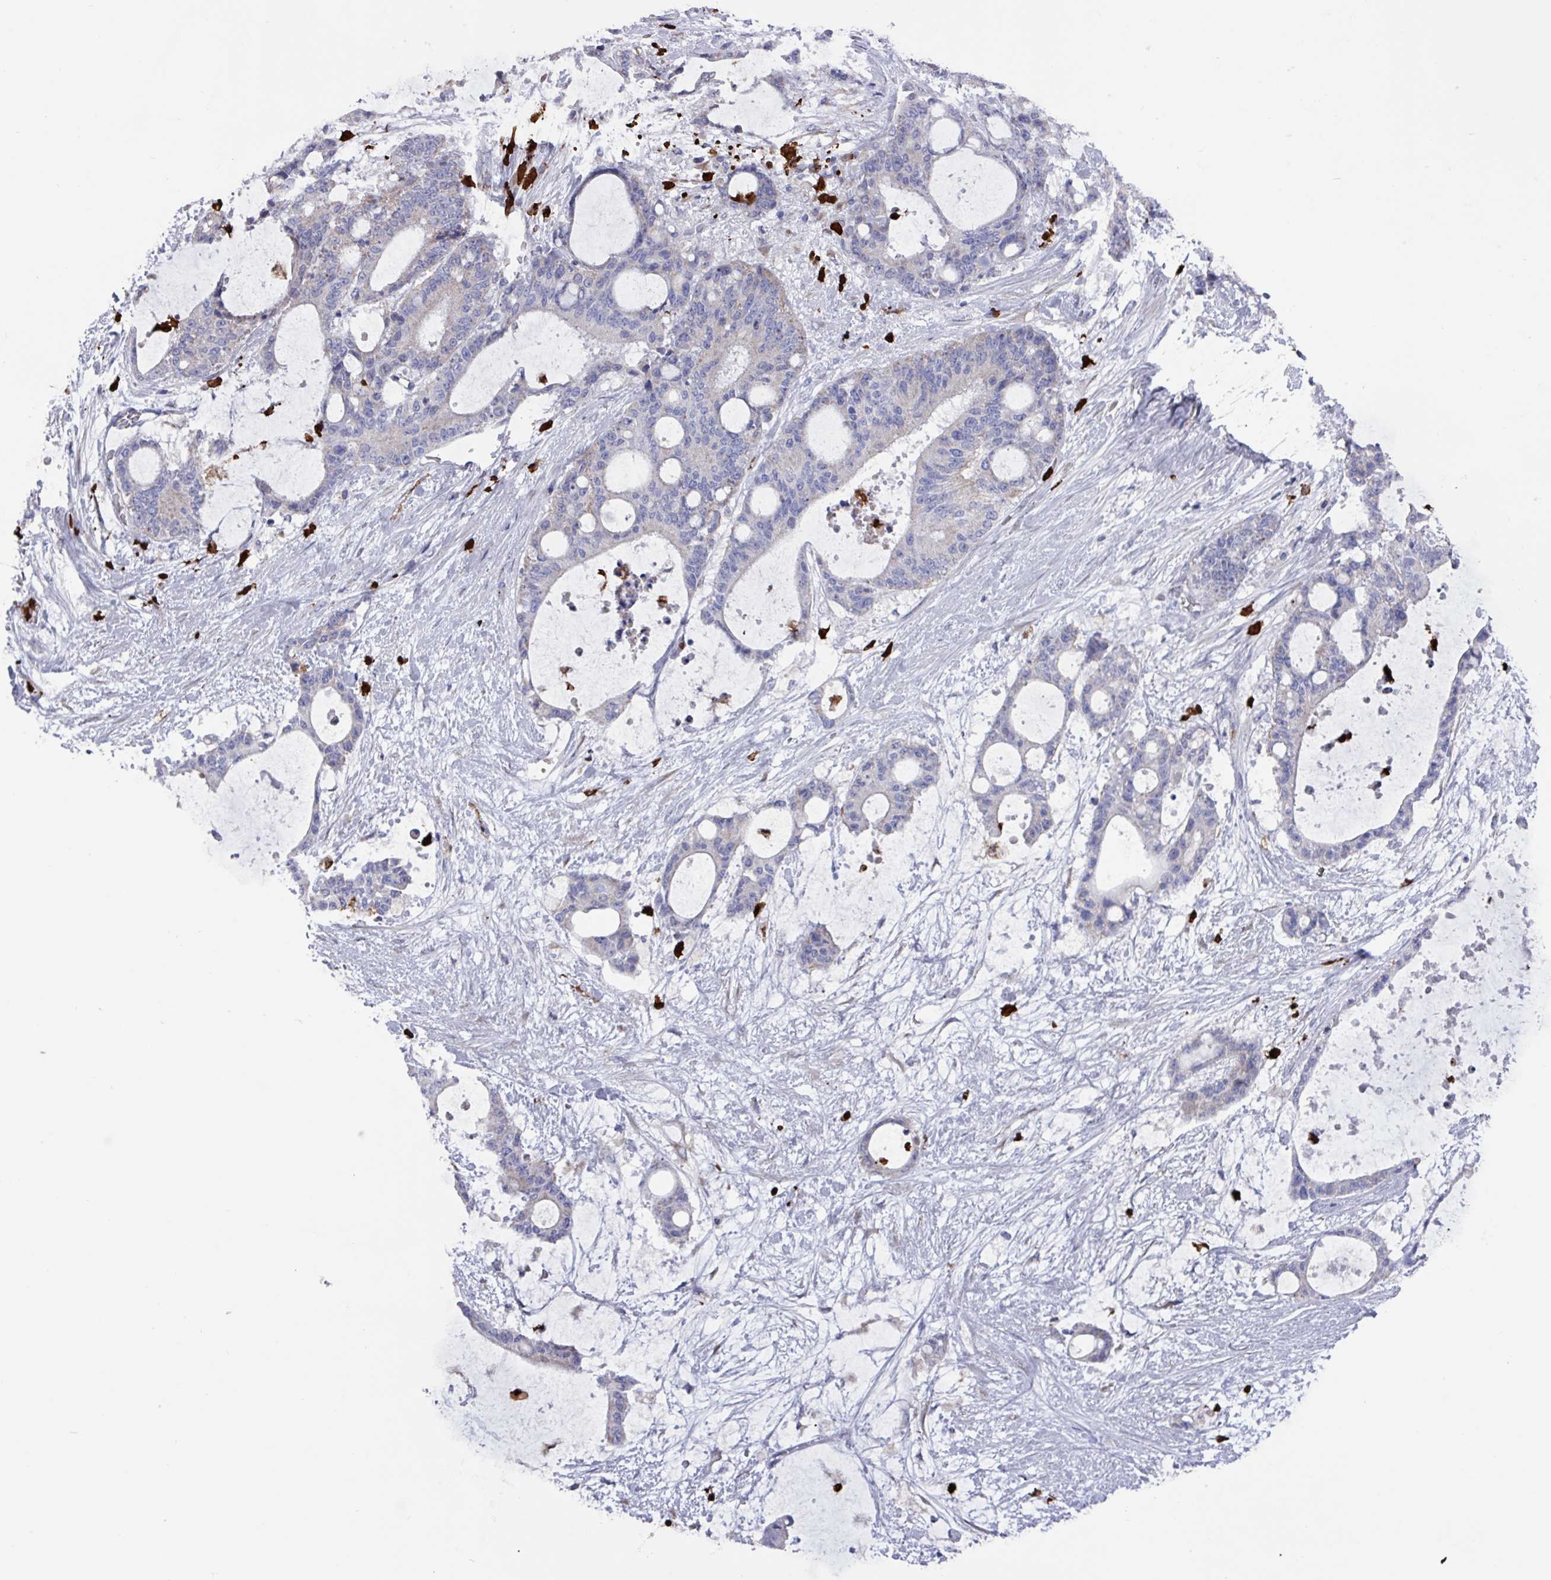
{"staining": {"intensity": "weak", "quantity": "<25%", "location": "cytoplasmic/membranous"}, "tissue": "liver cancer", "cell_type": "Tumor cells", "image_type": "cancer", "snomed": [{"axis": "morphology", "description": "Normal tissue, NOS"}, {"axis": "morphology", "description": "Cholangiocarcinoma"}, {"axis": "topography", "description": "Liver"}, {"axis": "topography", "description": "Peripheral nerve tissue"}], "caption": "The photomicrograph exhibits no significant positivity in tumor cells of cholangiocarcinoma (liver). (DAB immunohistochemistry with hematoxylin counter stain).", "gene": "UQCC2", "patient": {"sex": "female", "age": 73}}